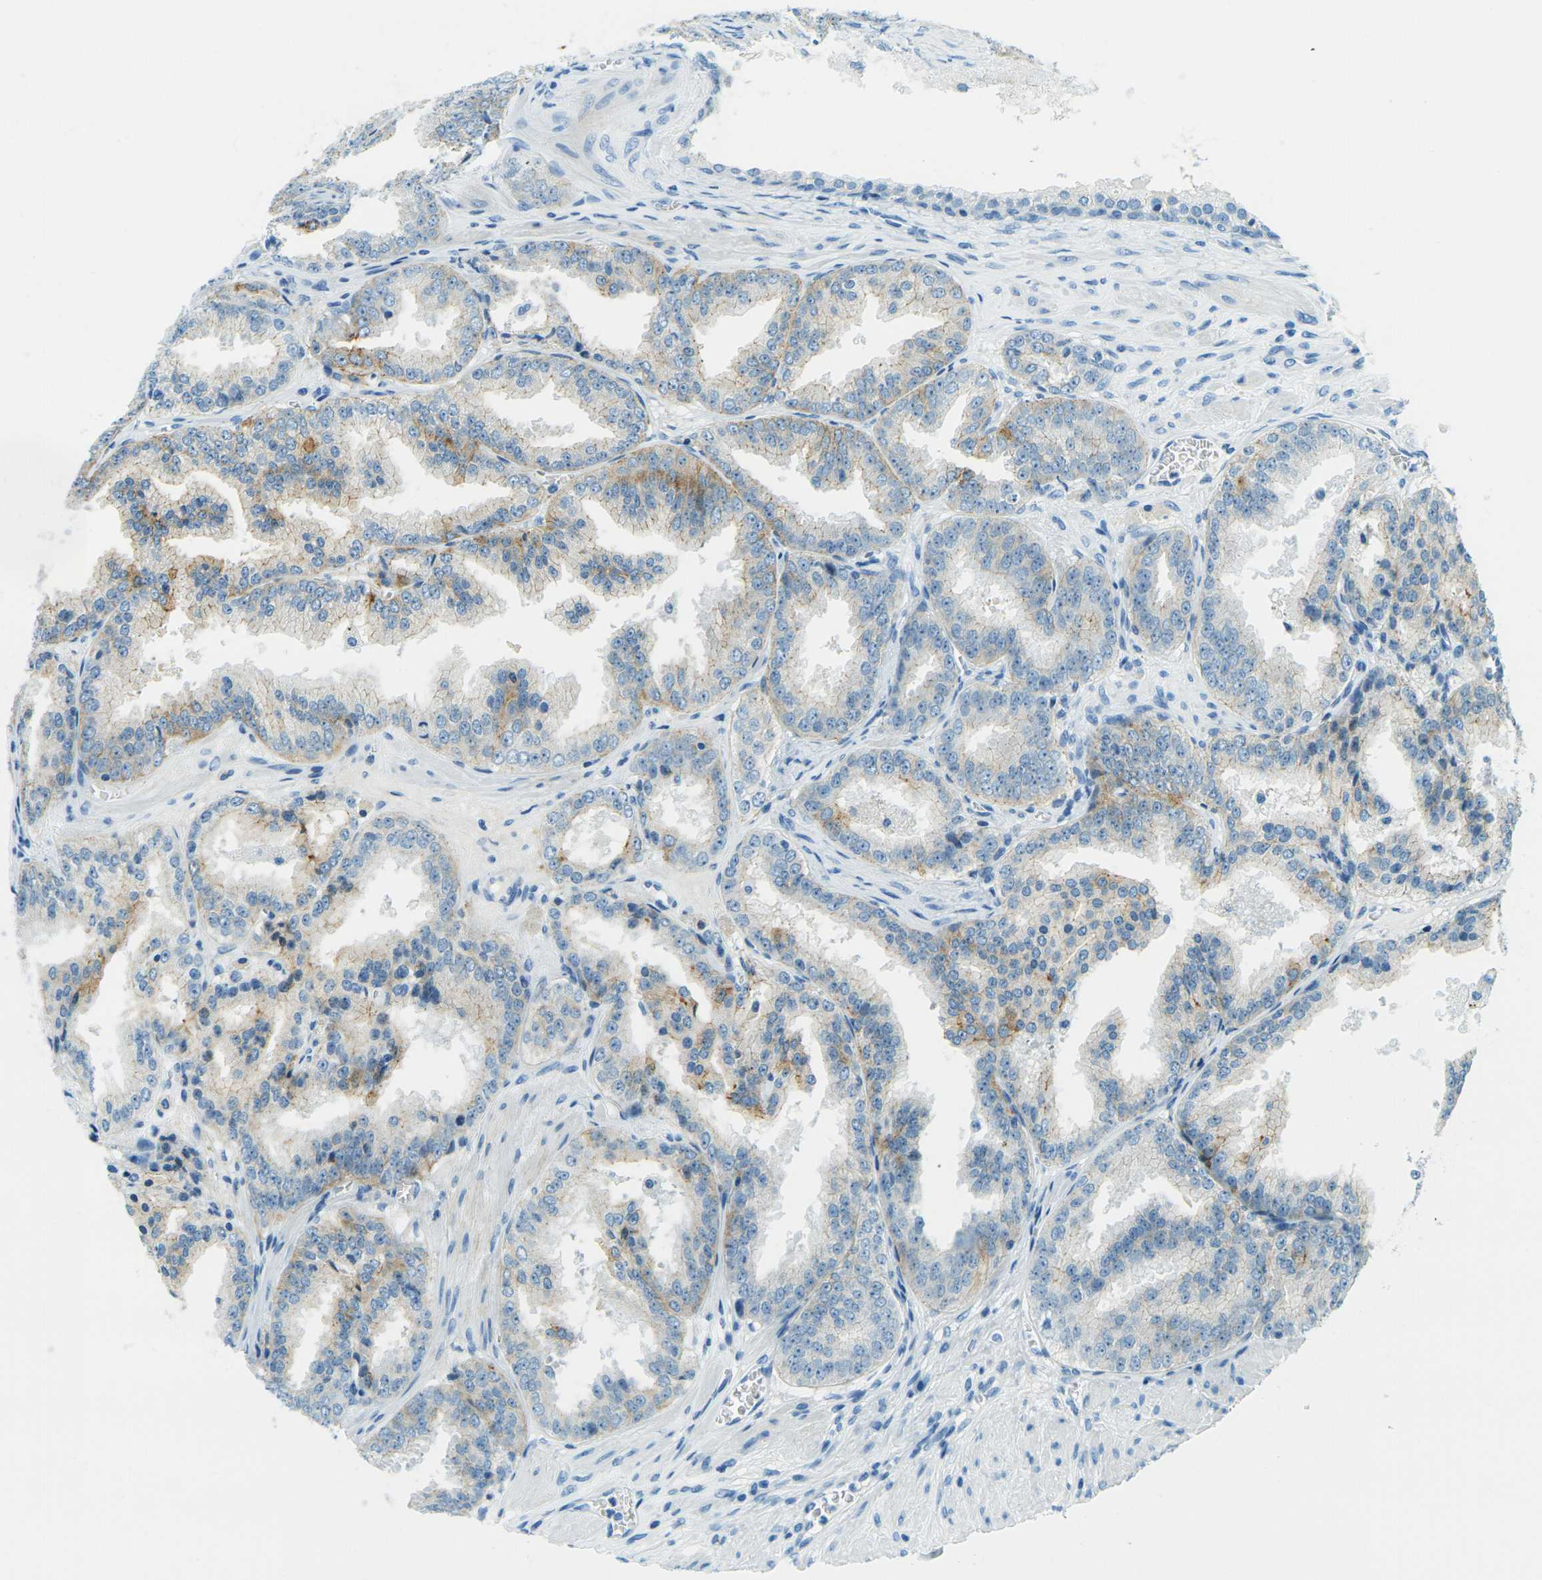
{"staining": {"intensity": "moderate", "quantity": "<25%", "location": "cytoplasmic/membranous"}, "tissue": "prostate cancer", "cell_type": "Tumor cells", "image_type": "cancer", "snomed": [{"axis": "morphology", "description": "Adenocarcinoma, High grade"}, {"axis": "topography", "description": "Prostate"}], "caption": "Prostate cancer (adenocarcinoma (high-grade)) tissue demonstrates moderate cytoplasmic/membranous staining in about <25% of tumor cells", "gene": "OCLN", "patient": {"sex": "male", "age": 61}}